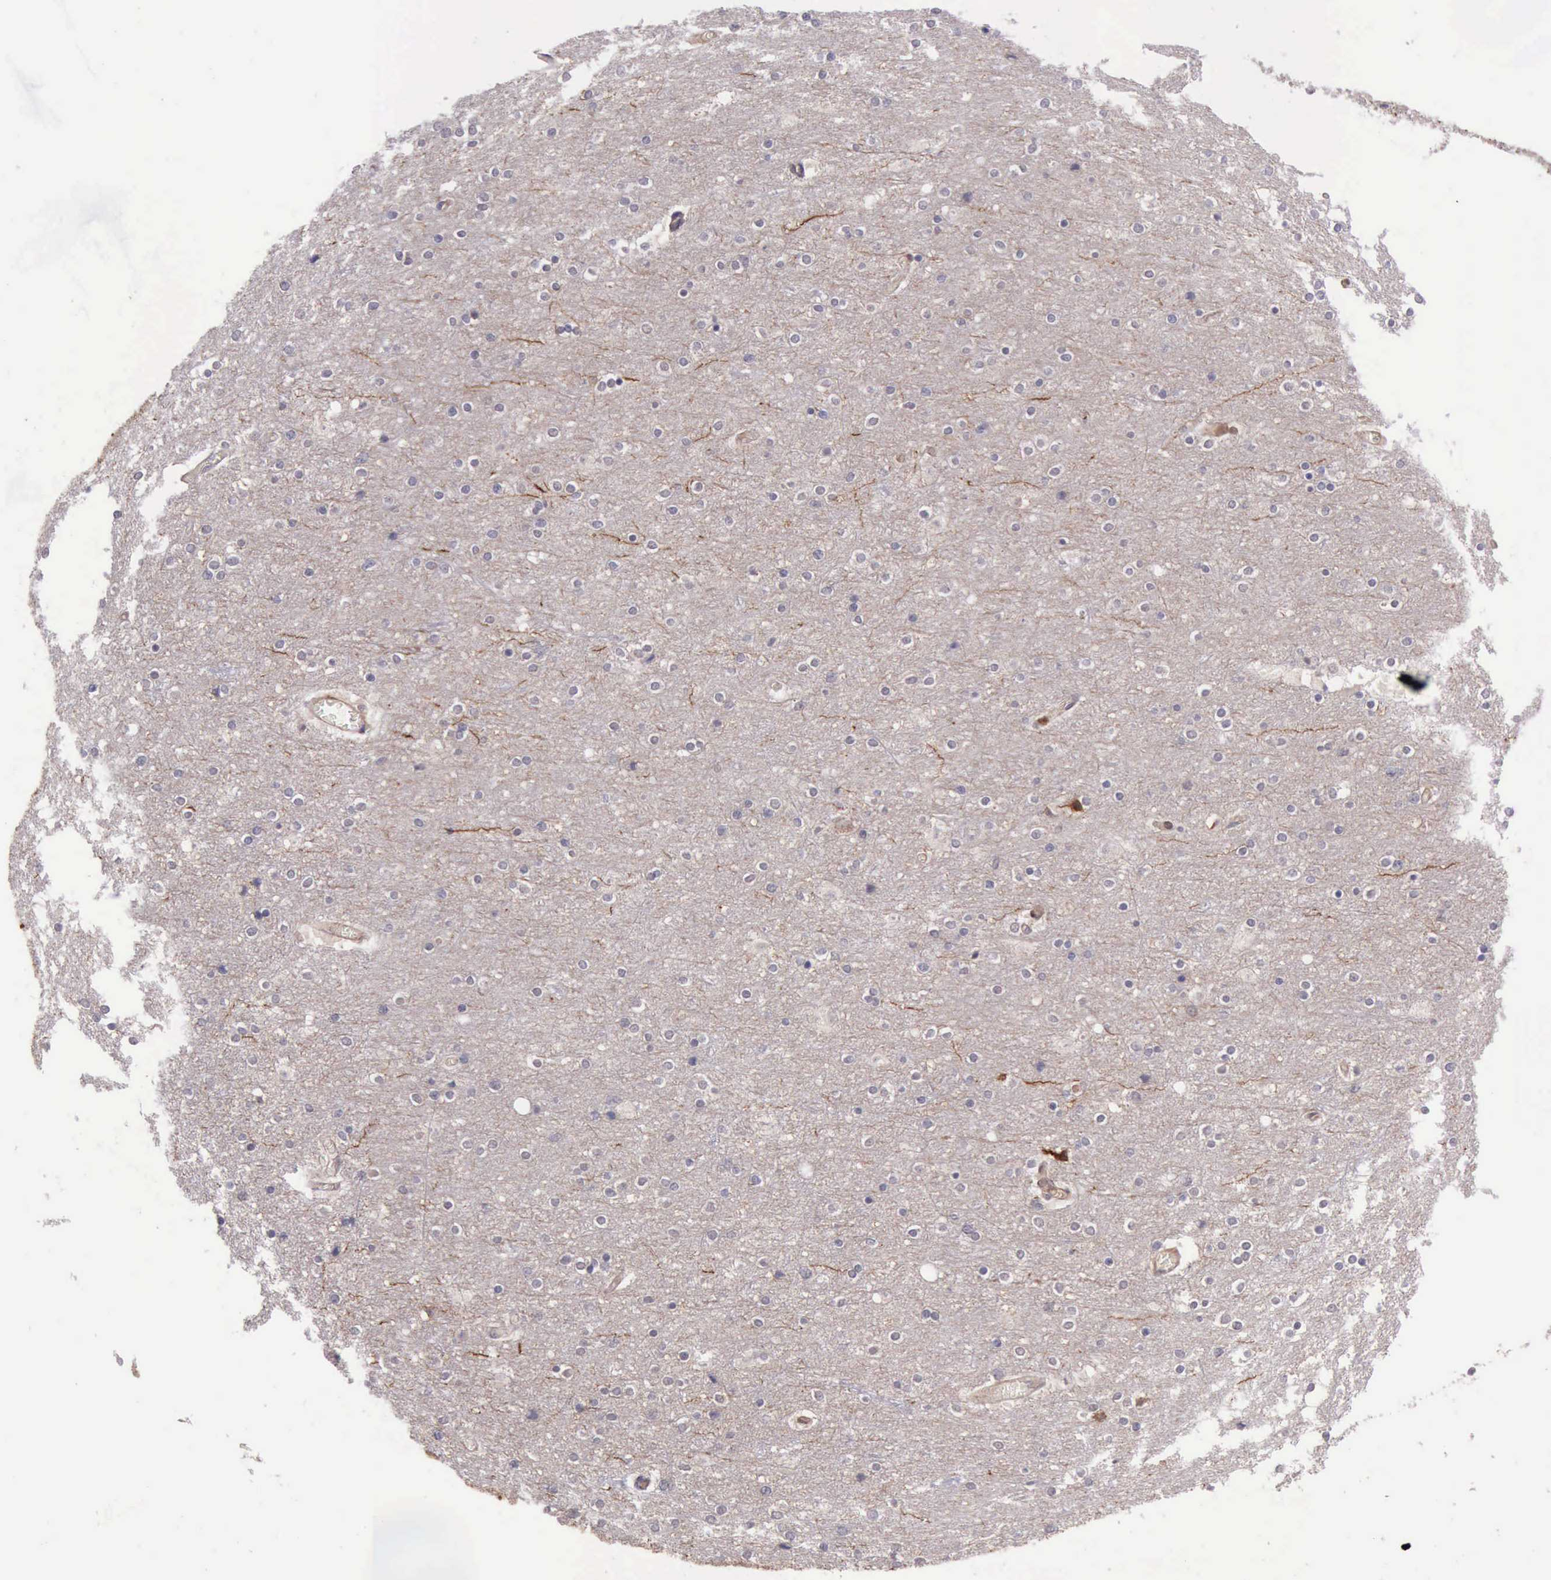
{"staining": {"intensity": "moderate", "quantity": ">75%", "location": "cytoplasmic/membranous"}, "tissue": "cerebral cortex", "cell_type": "Endothelial cells", "image_type": "normal", "snomed": [{"axis": "morphology", "description": "Normal tissue, NOS"}, {"axis": "topography", "description": "Cerebral cortex"}], "caption": "An image showing moderate cytoplasmic/membranous positivity in approximately >75% of endothelial cells in benign cerebral cortex, as visualized by brown immunohistochemical staining.", "gene": "PRICKLE3", "patient": {"sex": "female", "age": 54}}